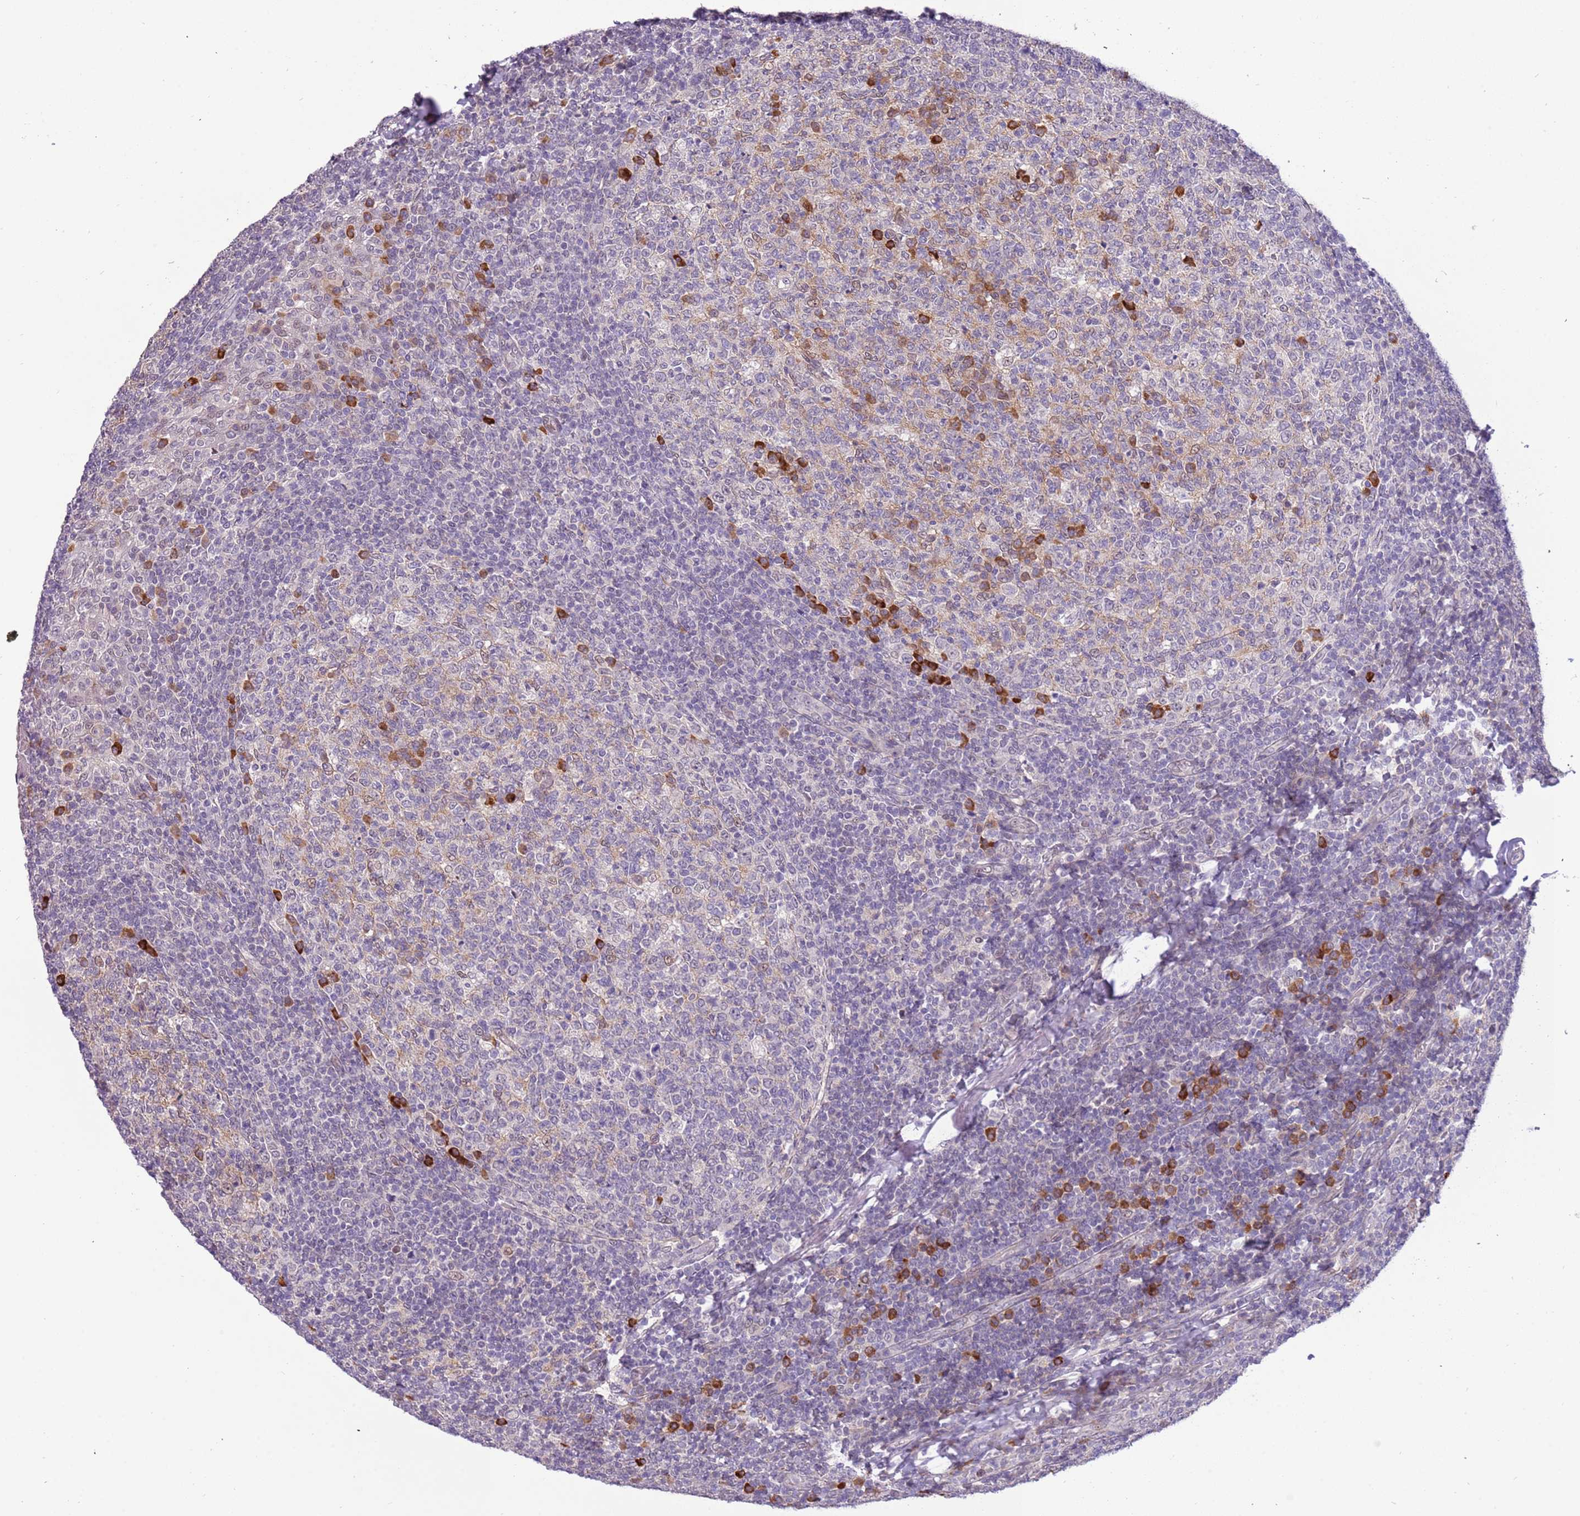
{"staining": {"intensity": "strong", "quantity": "<25%", "location": "cytoplasmic/membranous"}, "tissue": "tonsil", "cell_type": "Germinal center cells", "image_type": "normal", "snomed": [{"axis": "morphology", "description": "Normal tissue, NOS"}, {"axis": "topography", "description": "Tonsil"}], "caption": "Immunohistochemistry (DAB) staining of normal tonsil displays strong cytoplasmic/membranous protein staining in about <25% of germinal center cells. (IHC, brightfield microscopy, high magnification).", "gene": "MAGEF1", "patient": {"sex": "female", "age": 19}}